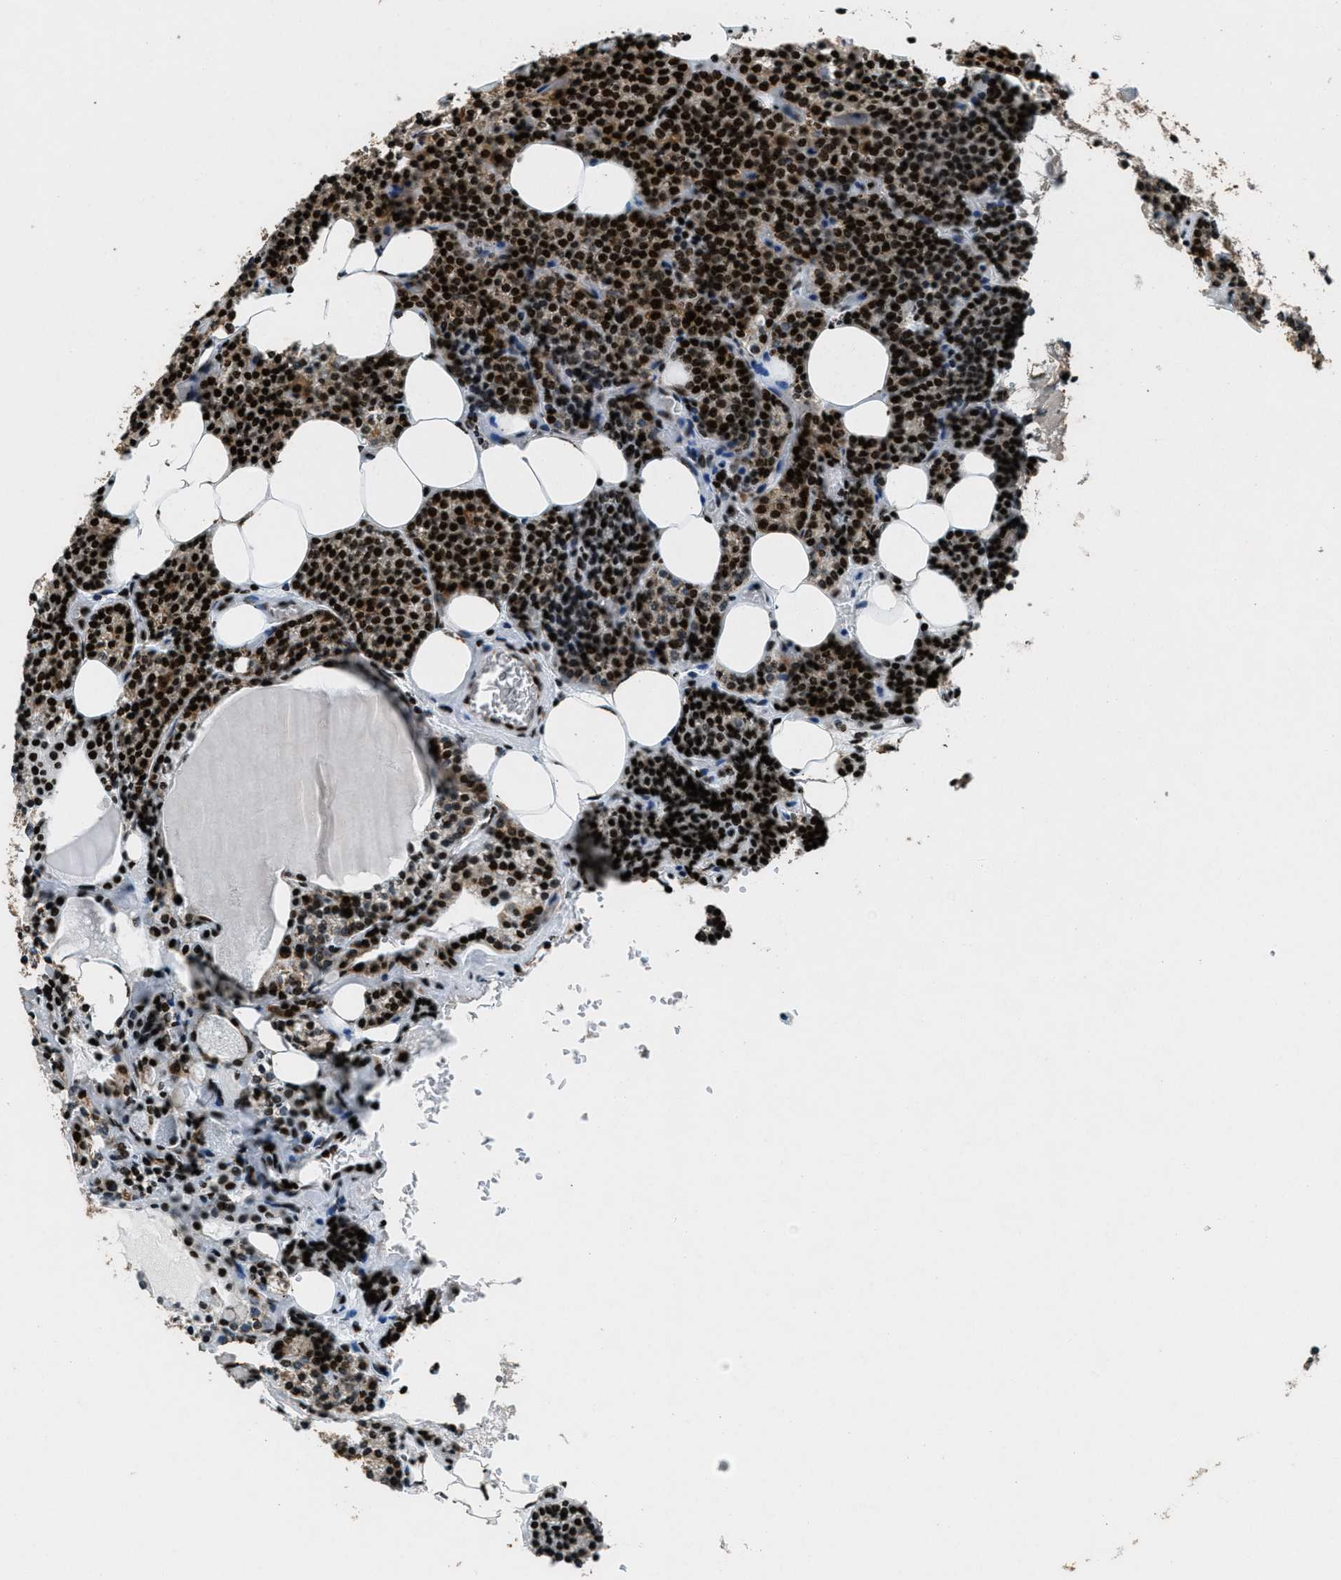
{"staining": {"intensity": "strong", "quantity": "25%-75%", "location": "cytoplasmic/membranous,nuclear"}, "tissue": "parathyroid gland", "cell_type": "Glandular cells", "image_type": "normal", "snomed": [{"axis": "morphology", "description": "Normal tissue, NOS"}, {"axis": "morphology", "description": "Adenoma, NOS"}, {"axis": "topography", "description": "Parathyroid gland"}], "caption": "The histopathology image reveals immunohistochemical staining of normal parathyroid gland. There is strong cytoplasmic/membranous,nuclear positivity is identified in approximately 25%-75% of glandular cells.", "gene": "GPC6", "patient": {"sex": "female", "age": 54}}